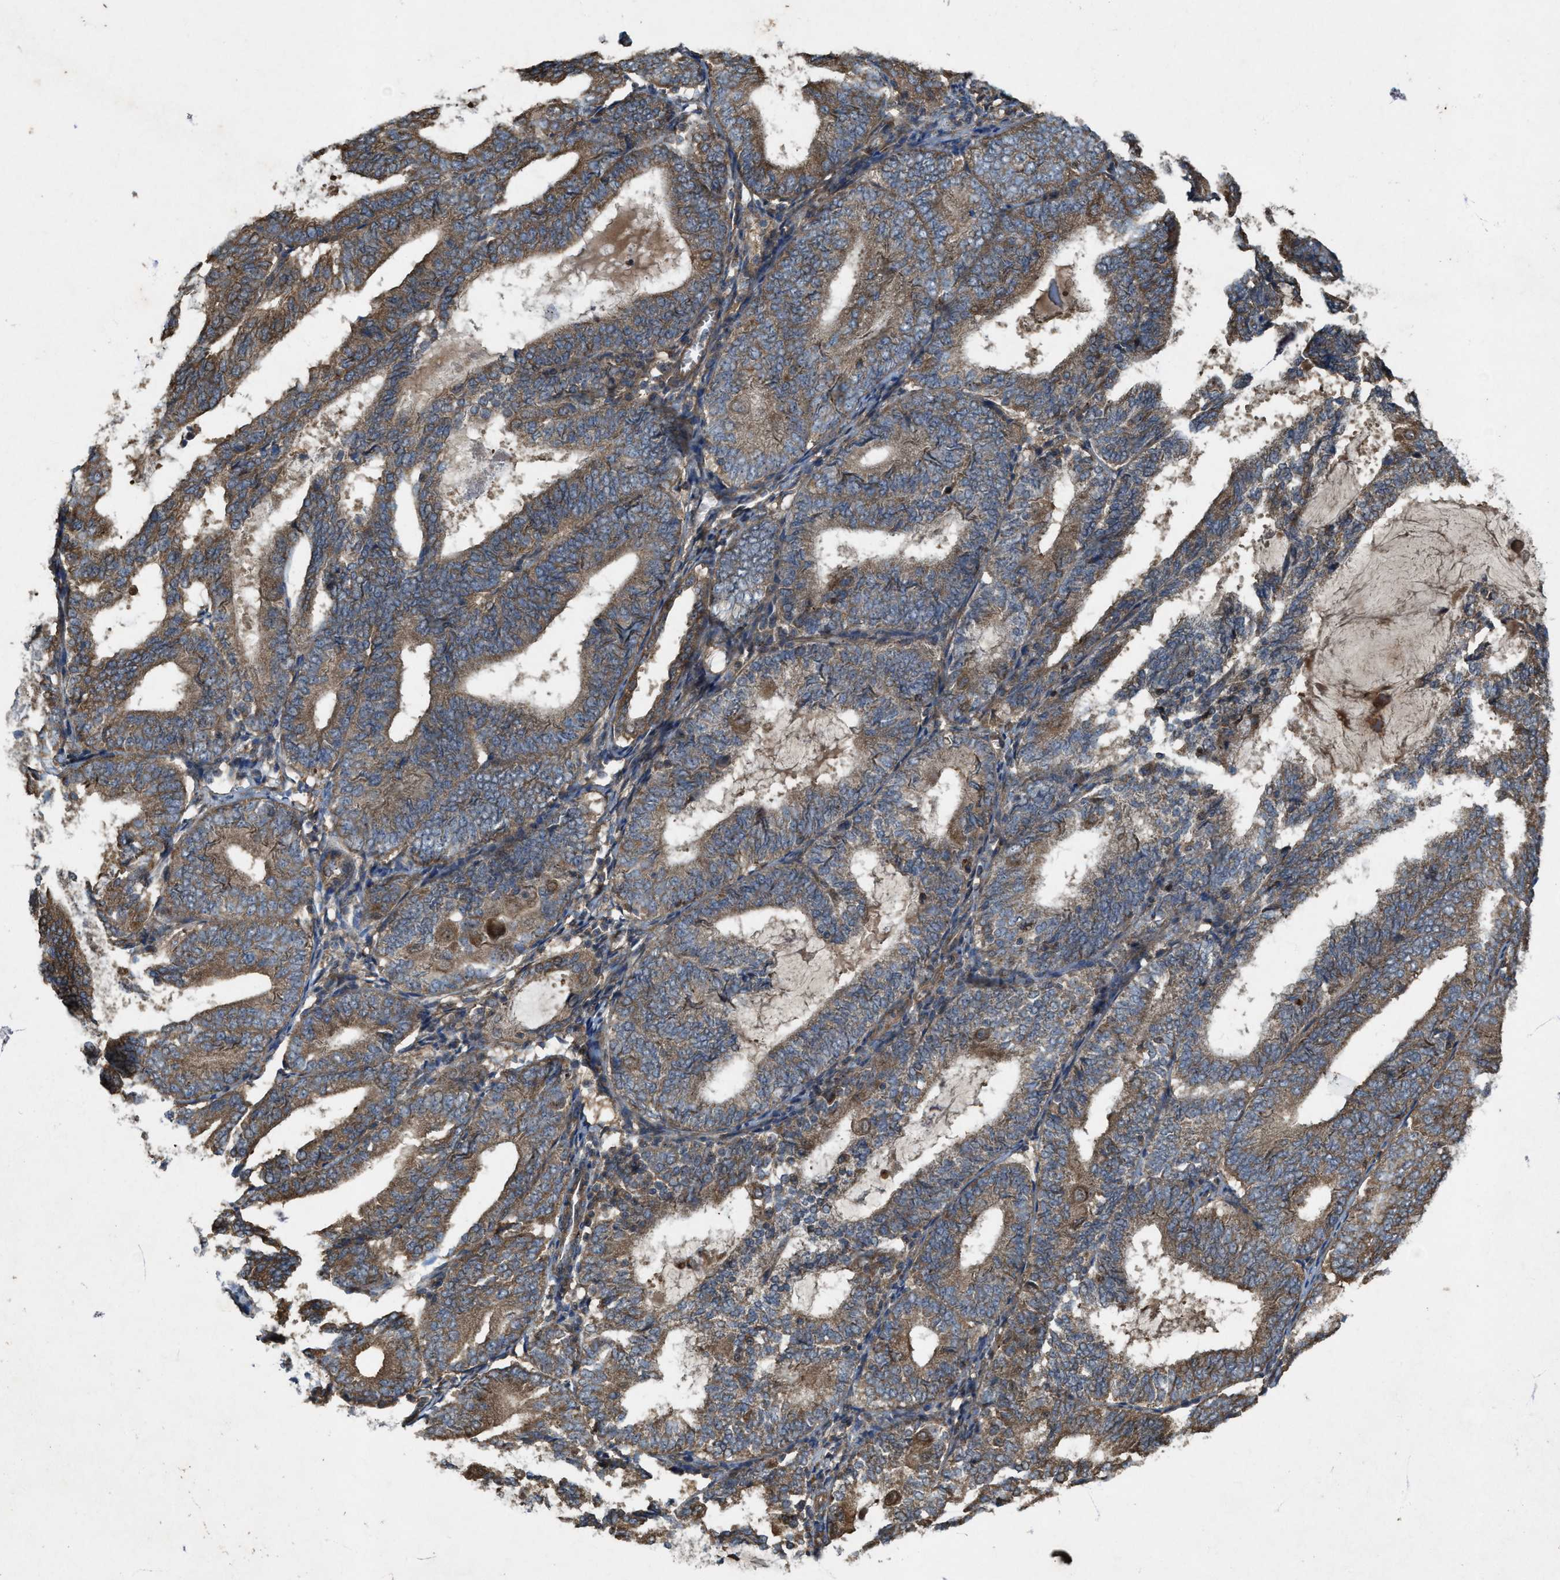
{"staining": {"intensity": "moderate", "quantity": ">75%", "location": "cytoplasmic/membranous"}, "tissue": "endometrial cancer", "cell_type": "Tumor cells", "image_type": "cancer", "snomed": [{"axis": "morphology", "description": "Adenocarcinoma, NOS"}, {"axis": "topography", "description": "Endometrium"}], "caption": "This is a photomicrograph of immunohistochemistry staining of endometrial cancer, which shows moderate staining in the cytoplasmic/membranous of tumor cells.", "gene": "PDP2", "patient": {"sex": "female", "age": 81}}